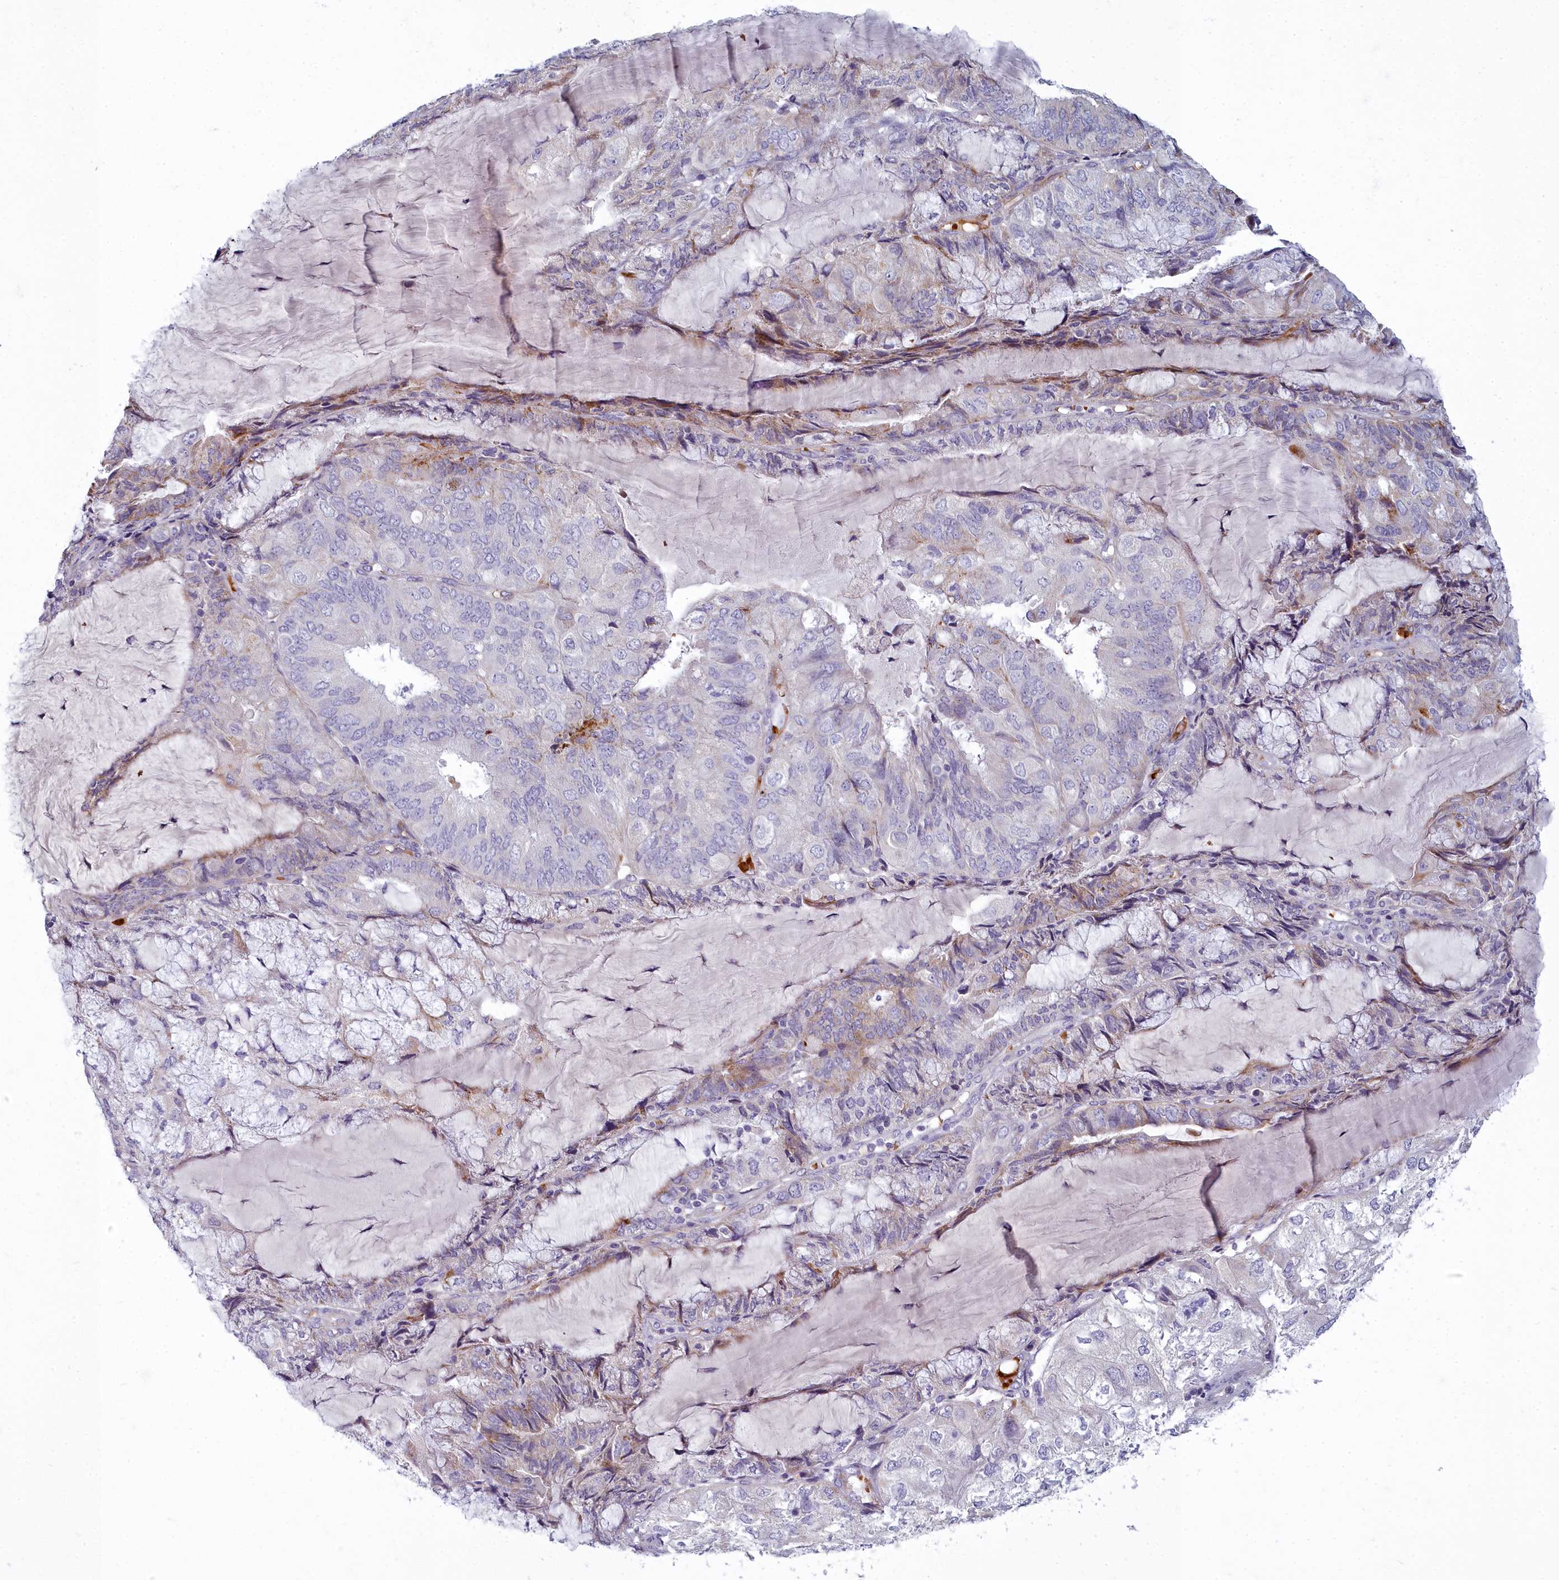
{"staining": {"intensity": "moderate", "quantity": "<25%", "location": "cytoplasmic/membranous"}, "tissue": "endometrial cancer", "cell_type": "Tumor cells", "image_type": "cancer", "snomed": [{"axis": "morphology", "description": "Adenocarcinoma, NOS"}, {"axis": "topography", "description": "Endometrium"}], "caption": "IHC histopathology image of endometrial cancer (adenocarcinoma) stained for a protein (brown), which displays low levels of moderate cytoplasmic/membranous expression in approximately <25% of tumor cells.", "gene": "ARL15", "patient": {"sex": "female", "age": 81}}